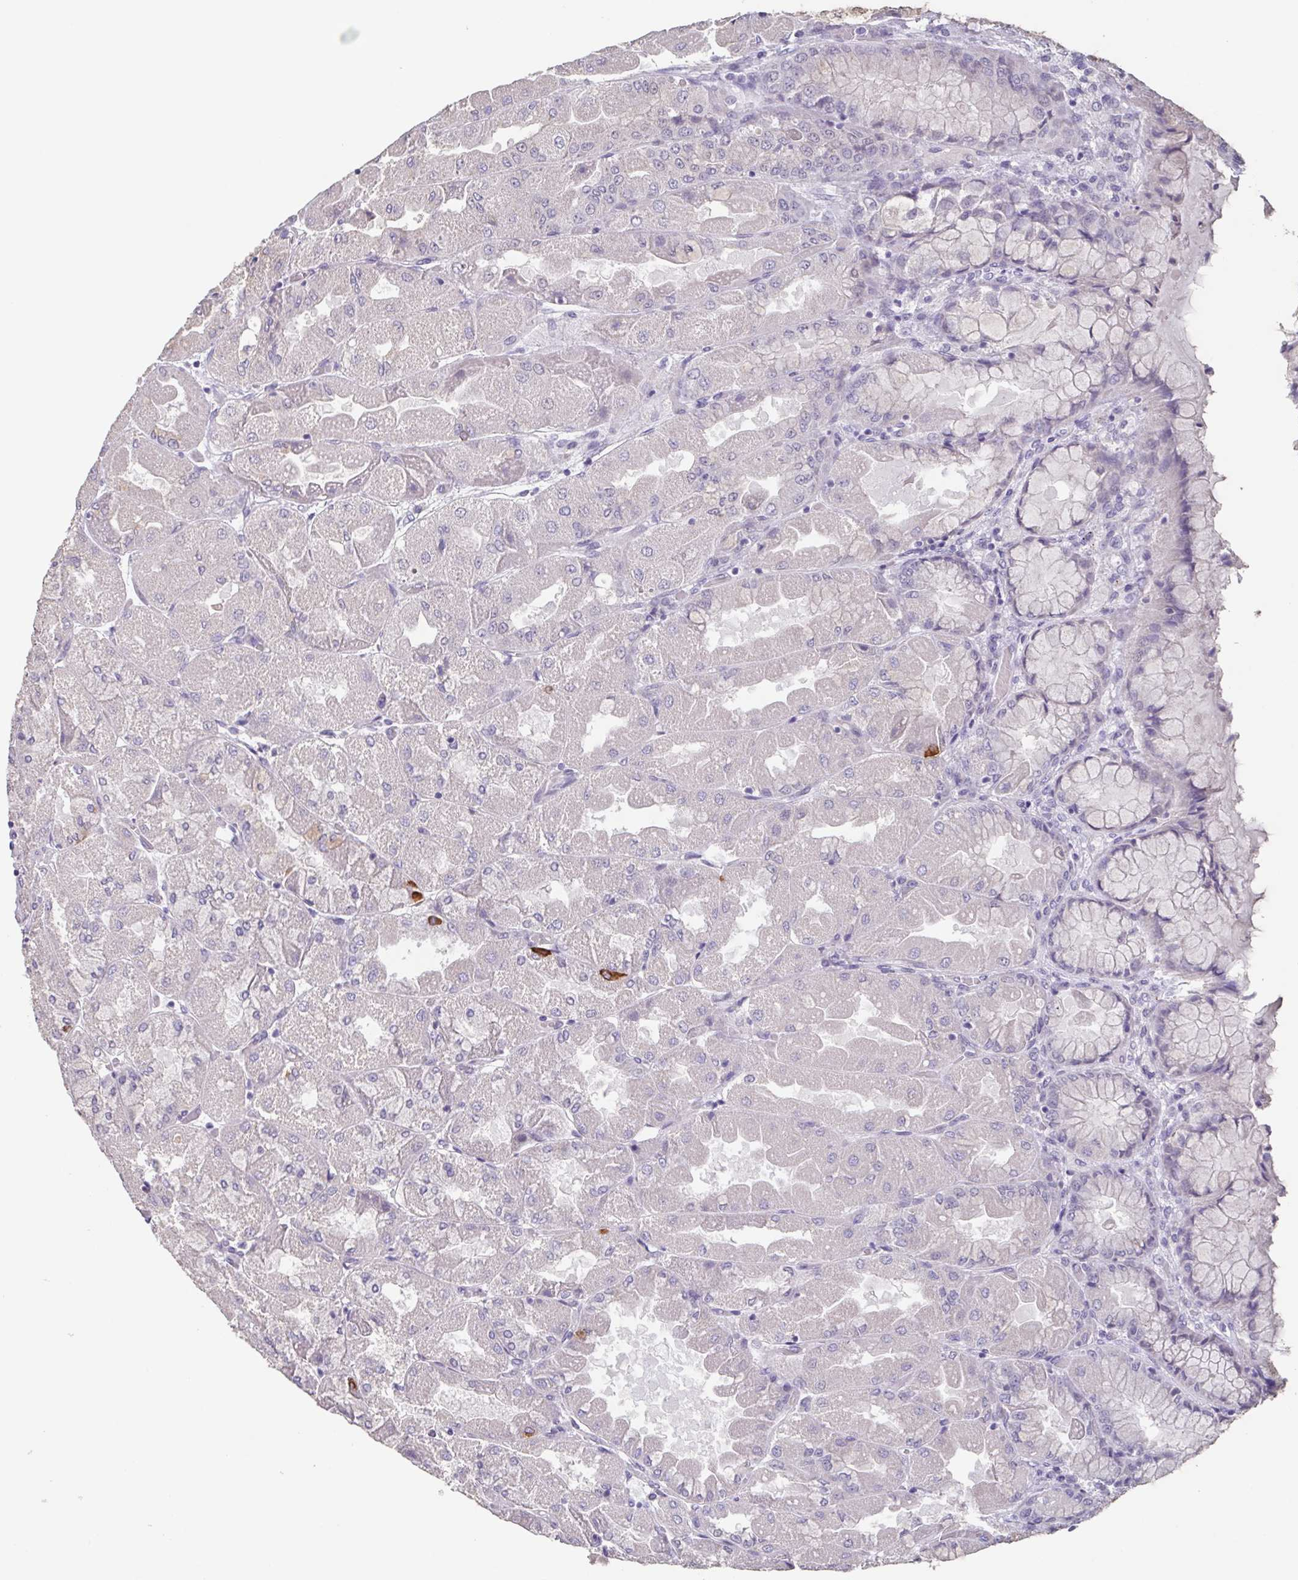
{"staining": {"intensity": "strong", "quantity": "<25%", "location": "cytoplasmic/membranous"}, "tissue": "stomach", "cell_type": "Glandular cells", "image_type": "normal", "snomed": [{"axis": "morphology", "description": "Normal tissue, NOS"}, {"axis": "topography", "description": "Stomach"}], "caption": "A medium amount of strong cytoplasmic/membranous positivity is seen in about <25% of glandular cells in normal stomach.", "gene": "GHRL", "patient": {"sex": "female", "age": 61}}